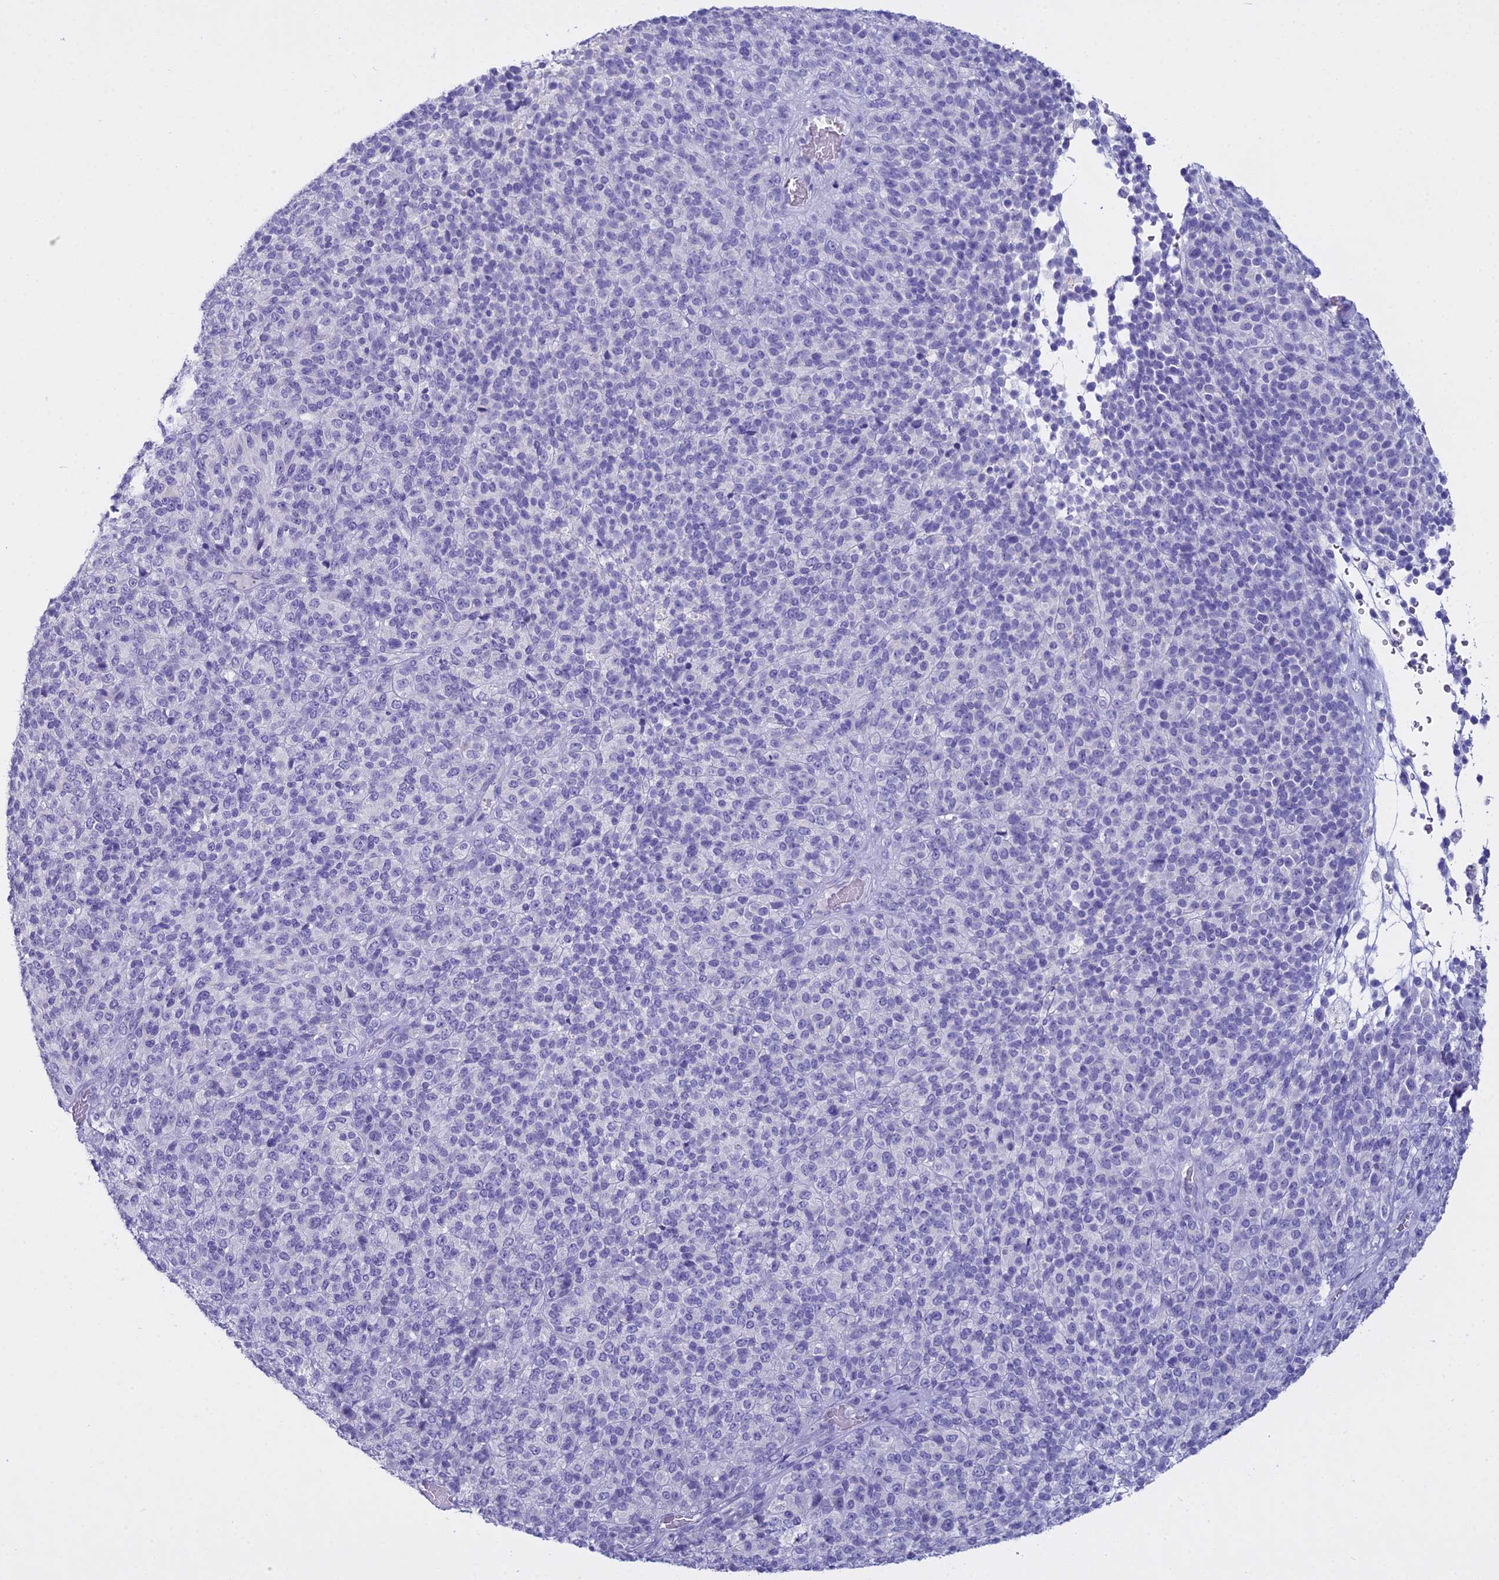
{"staining": {"intensity": "negative", "quantity": "none", "location": "none"}, "tissue": "melanoma", "cell_type": "Tumor cells", "image_type": "cancer", "snomed": [{"axis": "morphology", "description": "Malignant melanoma, Metastatic site"}, {"axis": "topography", "description": "Brain"}], "caption": "Immunohistochemistry (IHC) of melanoma shows no expression in tumor cells.", "gene": "ALPP", "patient": {"sex": "female", "age": 56}}